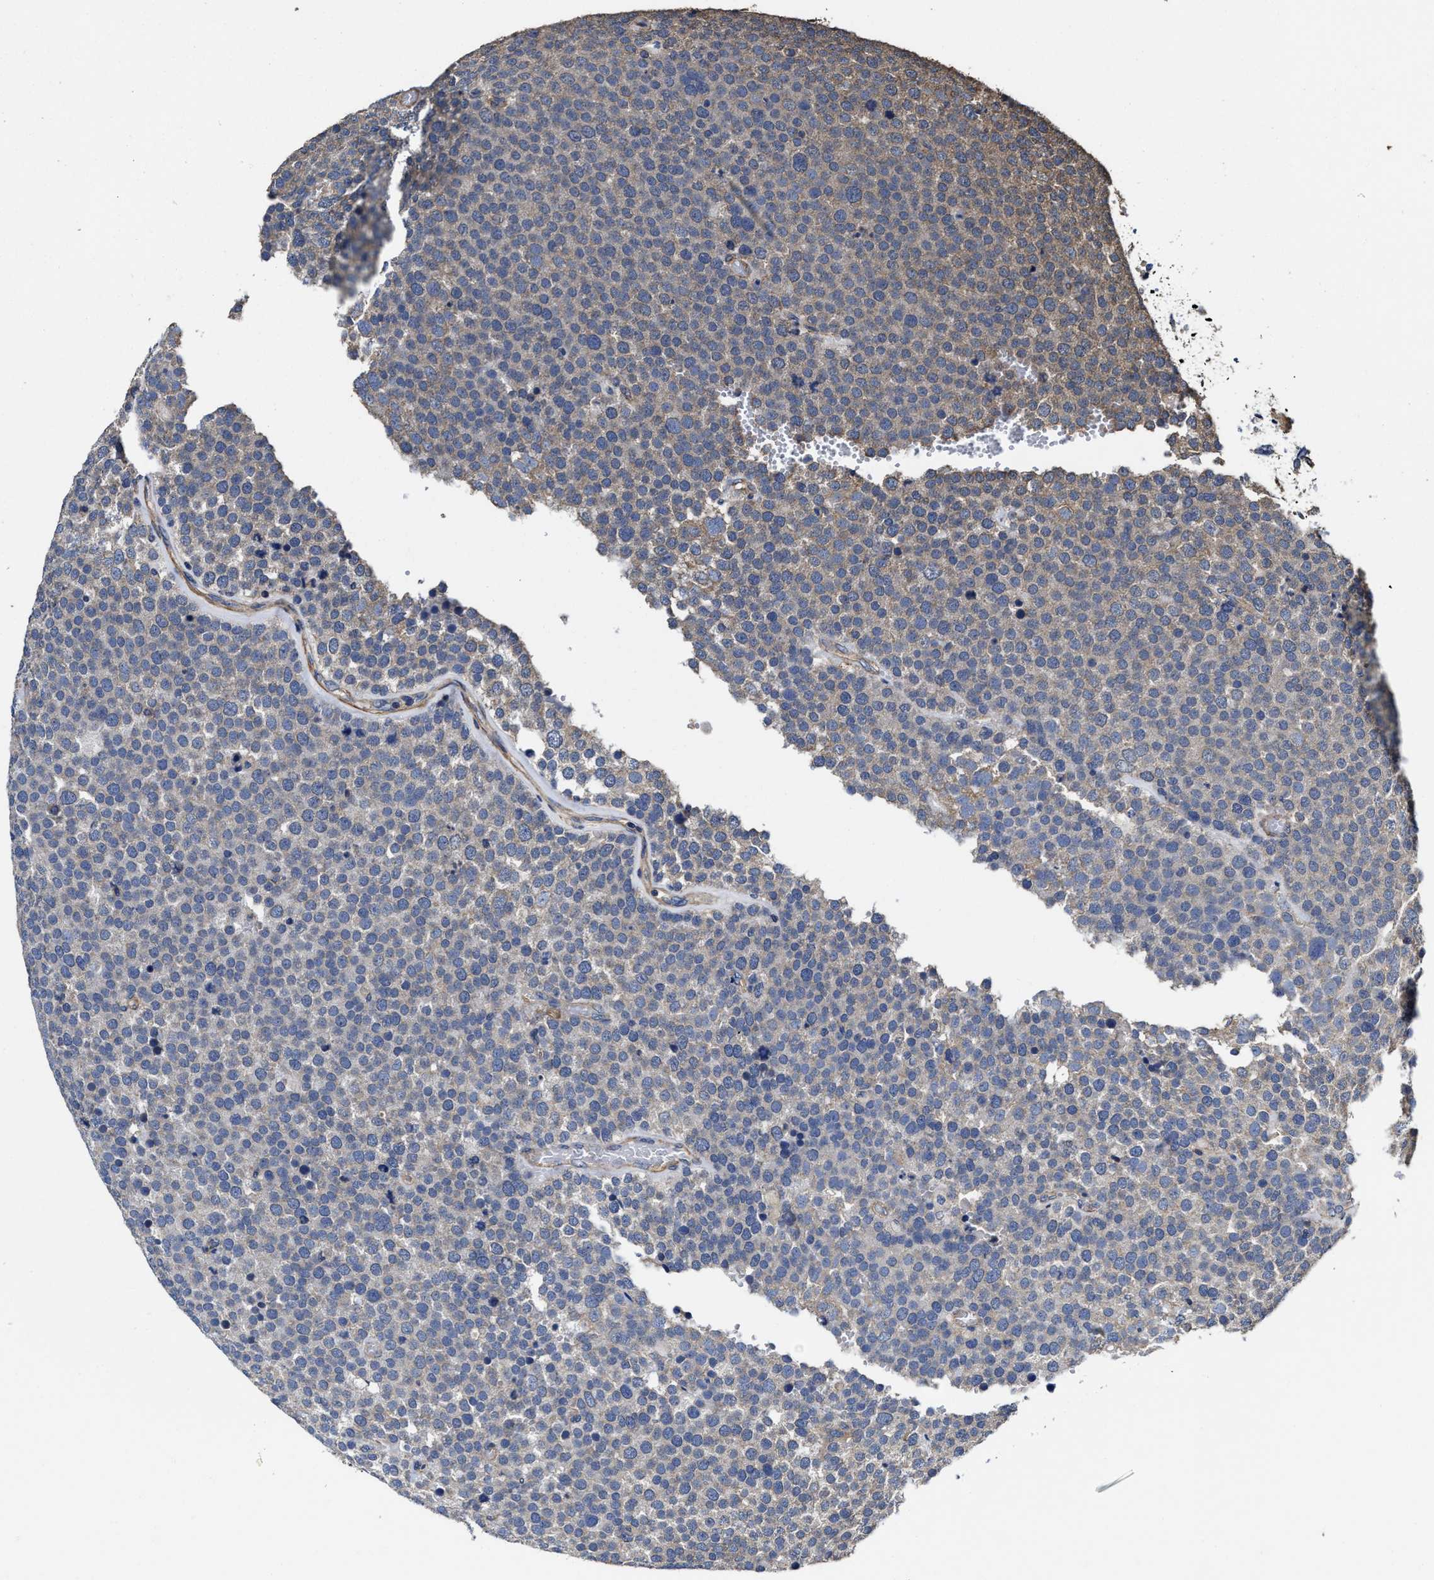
{"staining": {"intensity": "weak", "quantity": "25%-75%", "location": "cytoplasmic/membranous"}, "tissue": "testis cancer", "cell_type": "Tumor cells", "image_type": "cancer", "snomed": [{"axis": "morphology", "description": "Normal tissue, NOS"}, {"axis": "morphology", "description": "Seminoma, NOS"}, {"axis": "topography", "description": "Testis"}], "caption": "Immunohistochemistry (IHC) staining of testis cancer, which demonstrates low levels of weak cytoplasmic/membranous positivity in approximately 25%-75% of tumor cells indicating weak cytoplasmic/membranous protein expression. The staining was performed using DAB (brown) for protein detection and nuclei were counterstained in hematoxylin (blue).", "gene": "SFXN4", "patient": {"sex": "male", "age": 71}}